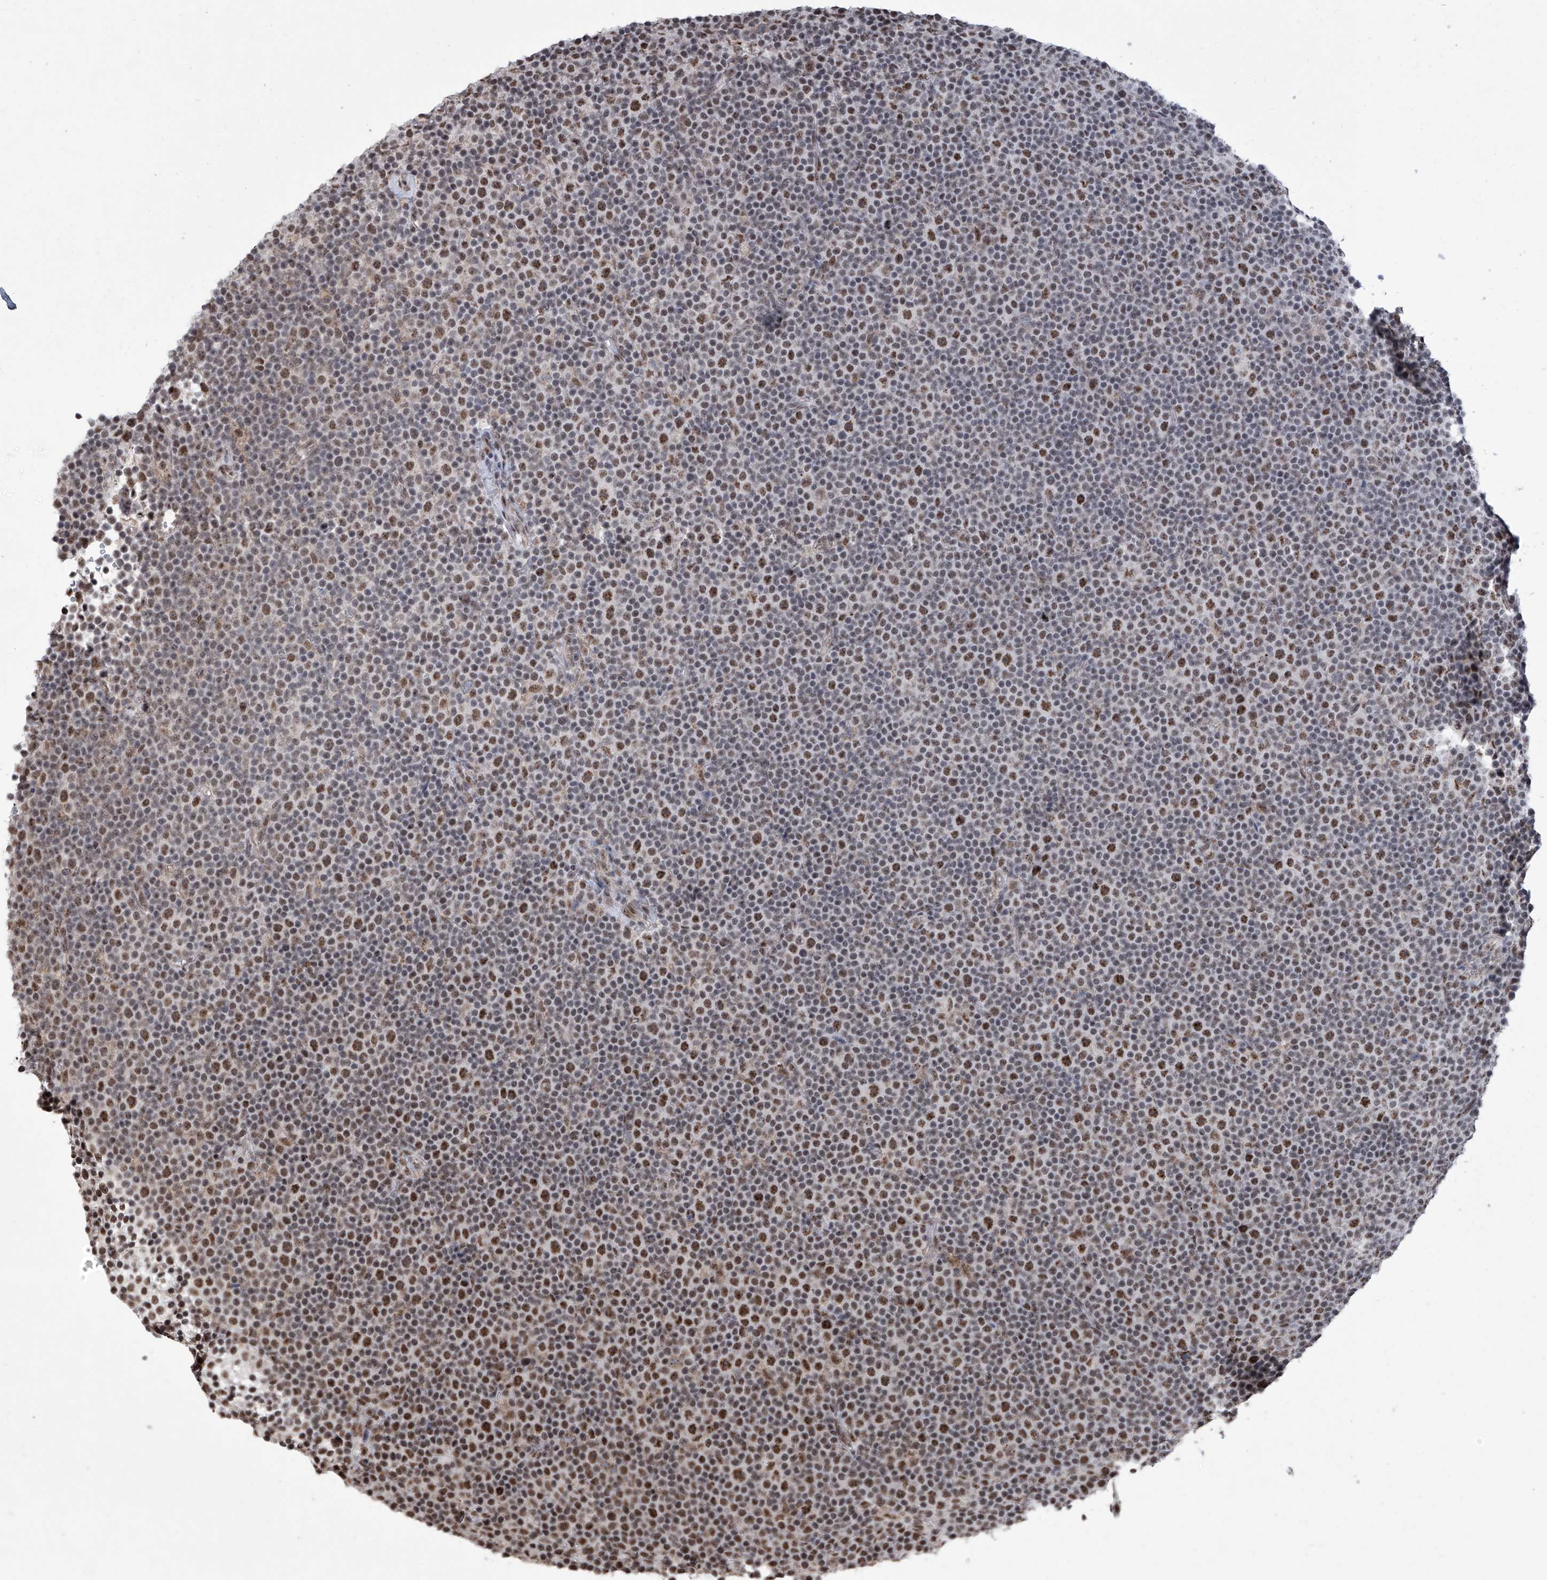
{"staining": {"intensity": "moderate", "quantity": "25%-75%", "location": "nuclear"}, "tissue": "lymphoma", "cell_type": "Tumor cells", "image_type": "cancer", "snomed": [{"axis": "morphology", "description": "Malignant lymphoma, non-Hodgkin's type, Low grade"}, {"axis": "topography", "description": "Lymph node"}], "caption": "The image displays immunohistochemical staining of low-grade malignant lymphoma, non-Hodgkin's type. There is moderate nuclear expression is seen in about 25%-75% of tumor cells.", "gene": "FBXL4", "patient": {"sex": "female", "age": 67}}